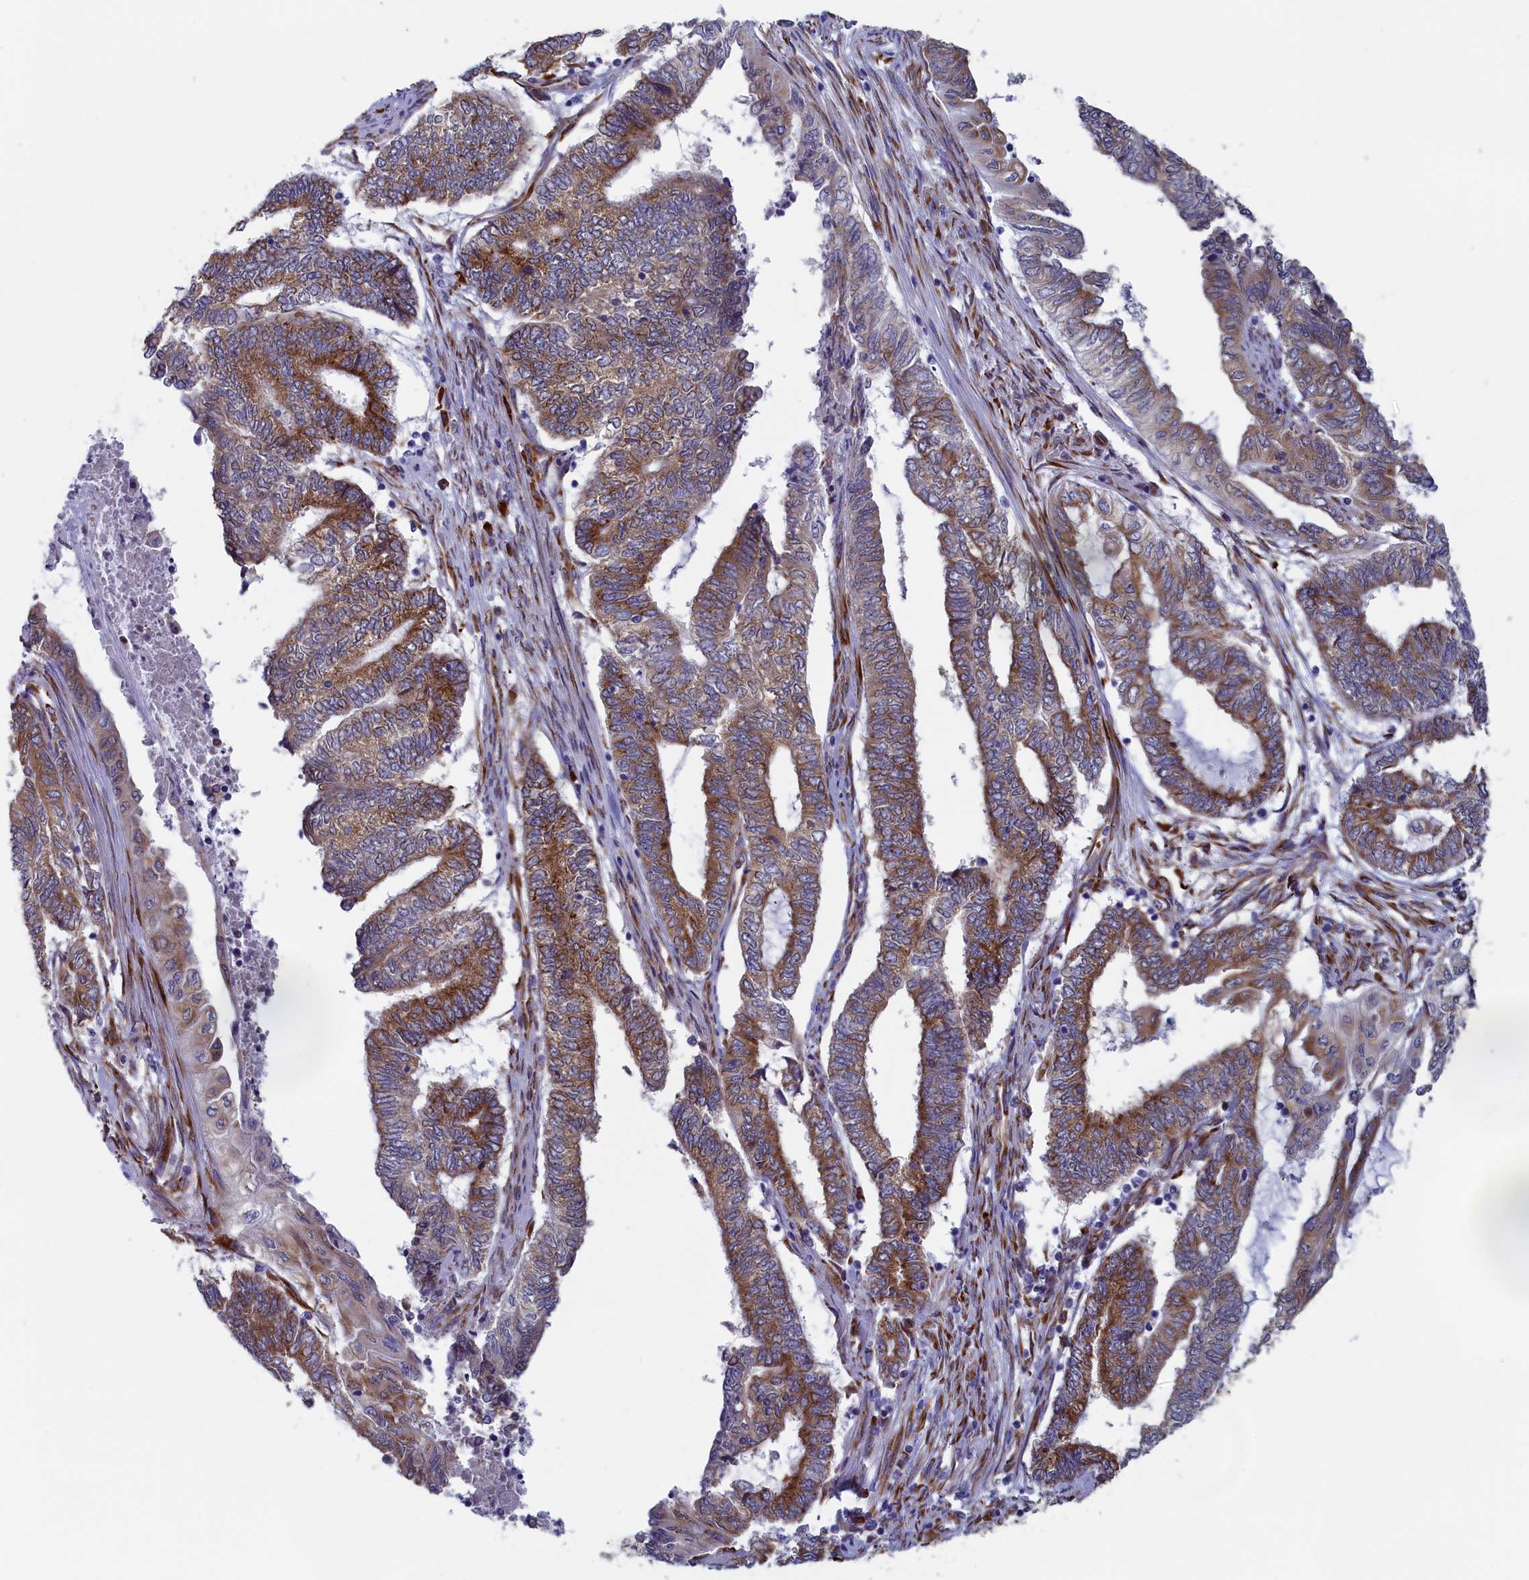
{"staining": {"intensity": "moderate", "quantity": "25%-75%", "location": "cytoplasmic/membranous"}, "tissue": "endometrial cancer", "cell_type": "Tumor cells", "image_type": "cancer", "snomed": [{"axis": "morphology", "description": "Adenocarcinoma, NOS"}, {"axis": "topography", "description": "Uterus"}, {"axis": "topography", "description": "Endometrium"}], "caption": "Human endometrial cancer stained with a protein marker demonstrates moderate staining in tumor cells.", "gene": "CCDC68", "patient": {"sex": "female", "age": 70}}